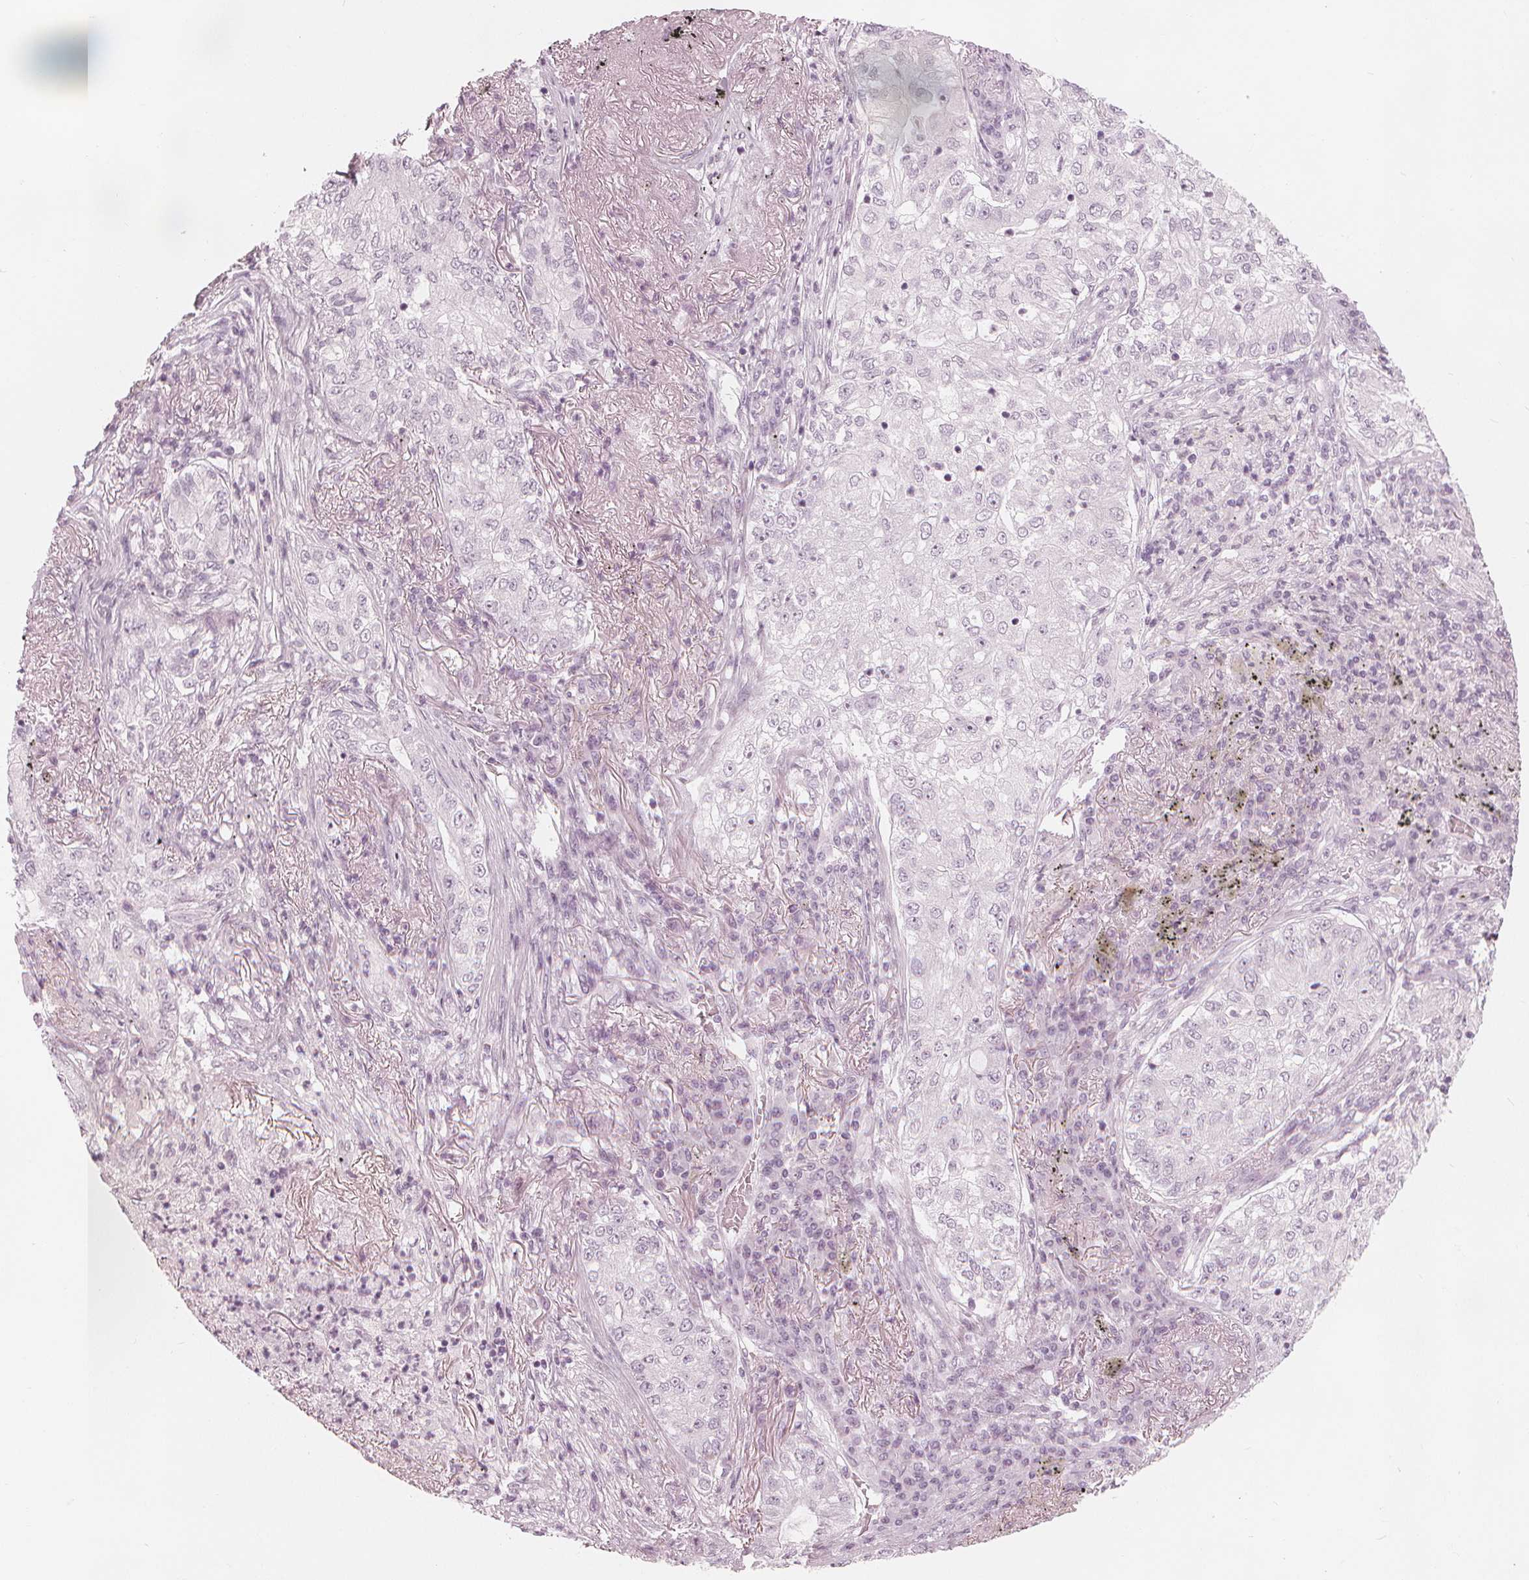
{"staining": {"intensity": "negative", "quantity": "none", "location": "none"}, "tissue": "lung cancer", "cell_type": "Tumor cells", "image_type": "cancer", "snomed": [{"axis": "morphology", "description": "Adenocarcinoma, NOS"}, {"axis": "topography", "description": "Lung"}], "caption": "There is no significant expression in tumor cells of adenocarcinoma (lung).", "gene": "PAEP", "patient": {"sex": "female", "age": 73}}